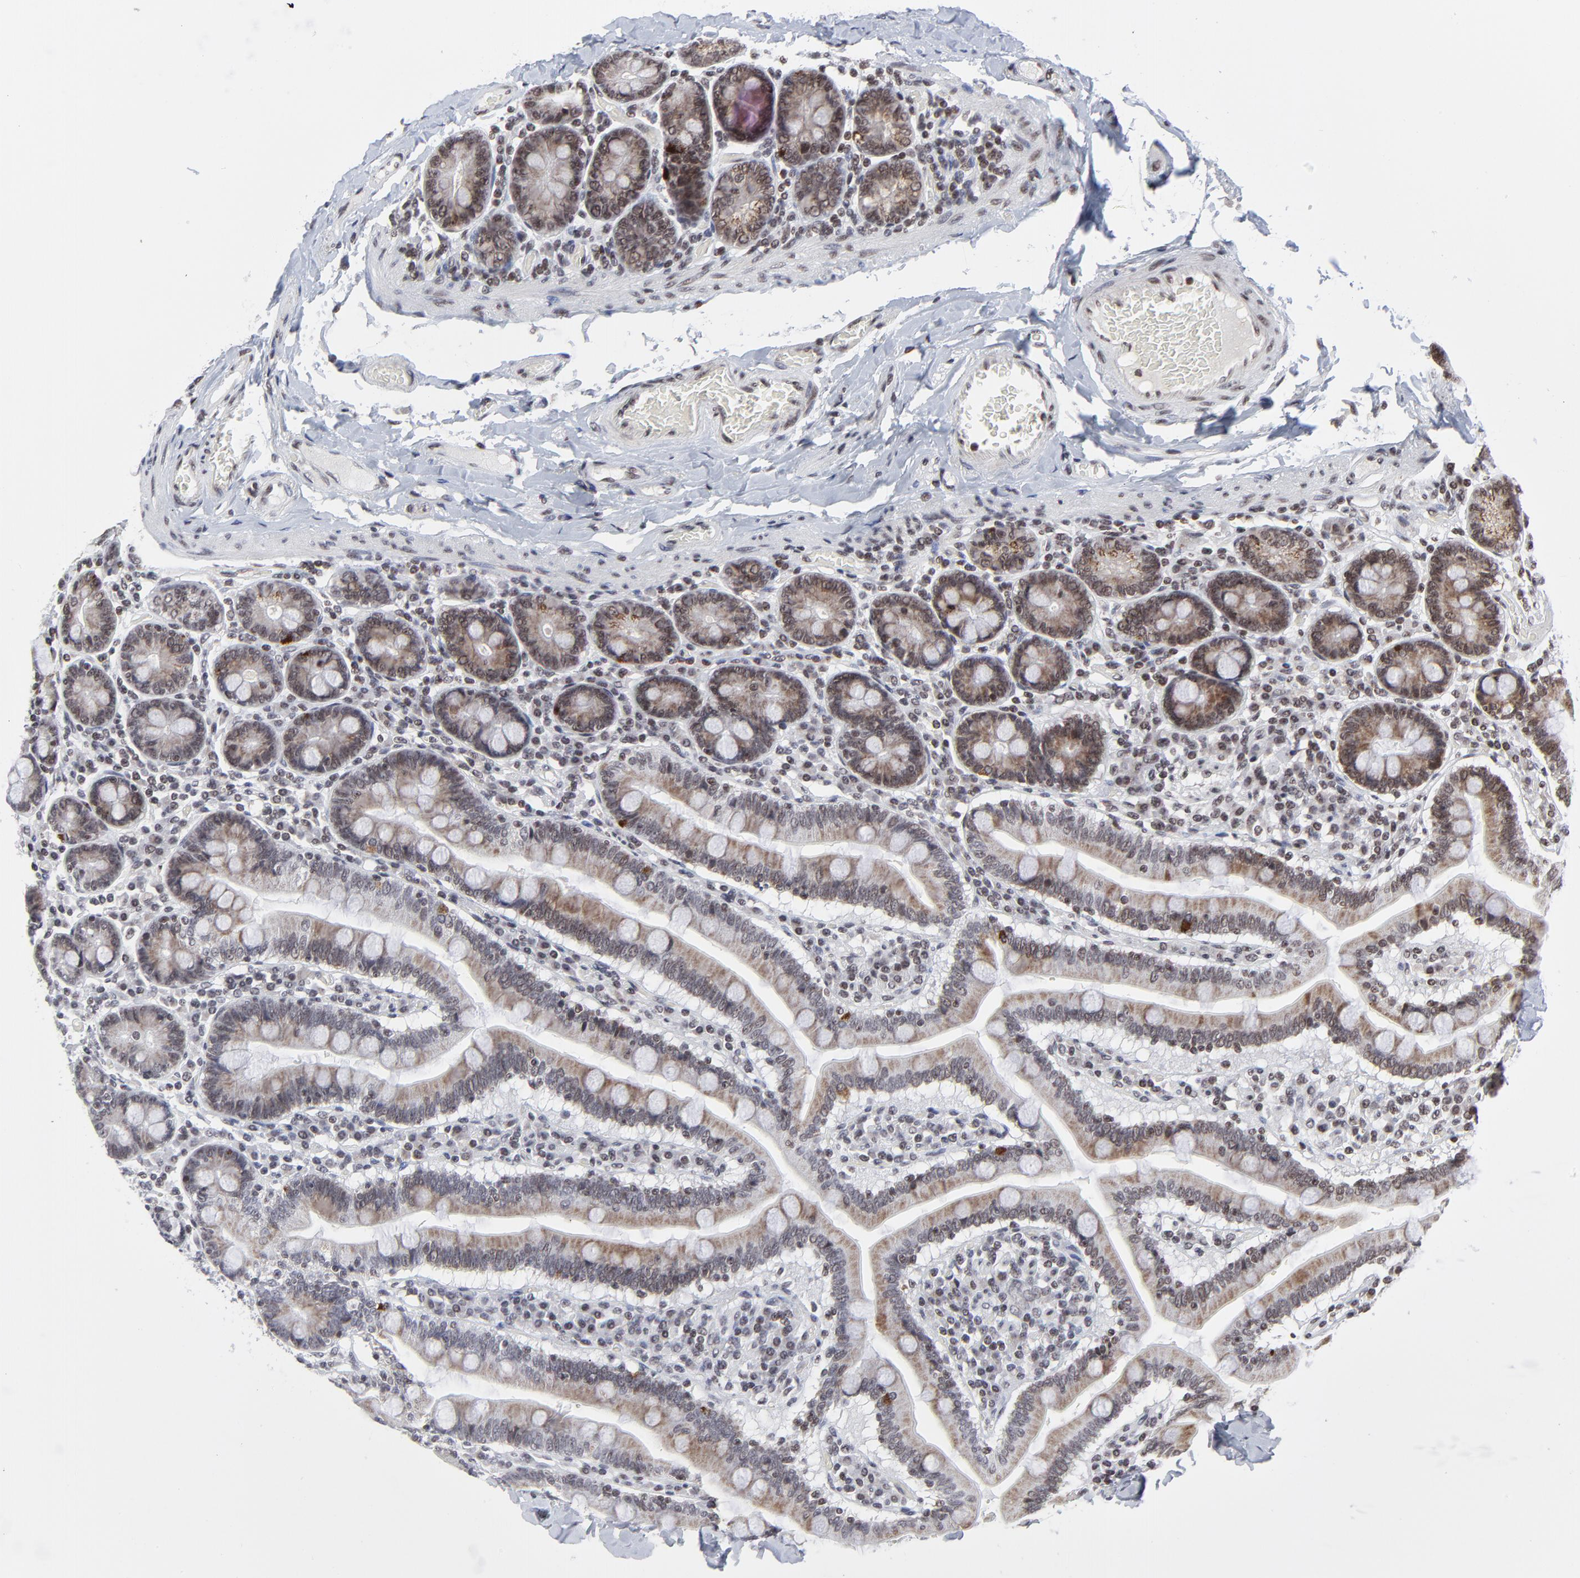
{"staining": {"intensity": "moderate", "quantity": ">75%", "location": "cytoplasmic/membranous,nuclear"}, "tissue": "duodenum", "cell_type": "Glandular cells", "image_type": "normal", "snomed": [{"axis": "morphology", "description": "Normal tissue, NOS"}, {"axis": "topography", "description": "Duodenum"}], "caption": "IHC (DAB) staining of normal duodenum shows moderate cytoplasmic/membranous,nuclear protein expression in about >75% of glandular cells.", "gene": "ZNF777", "patient": {"sex": "male", "age": 66}}